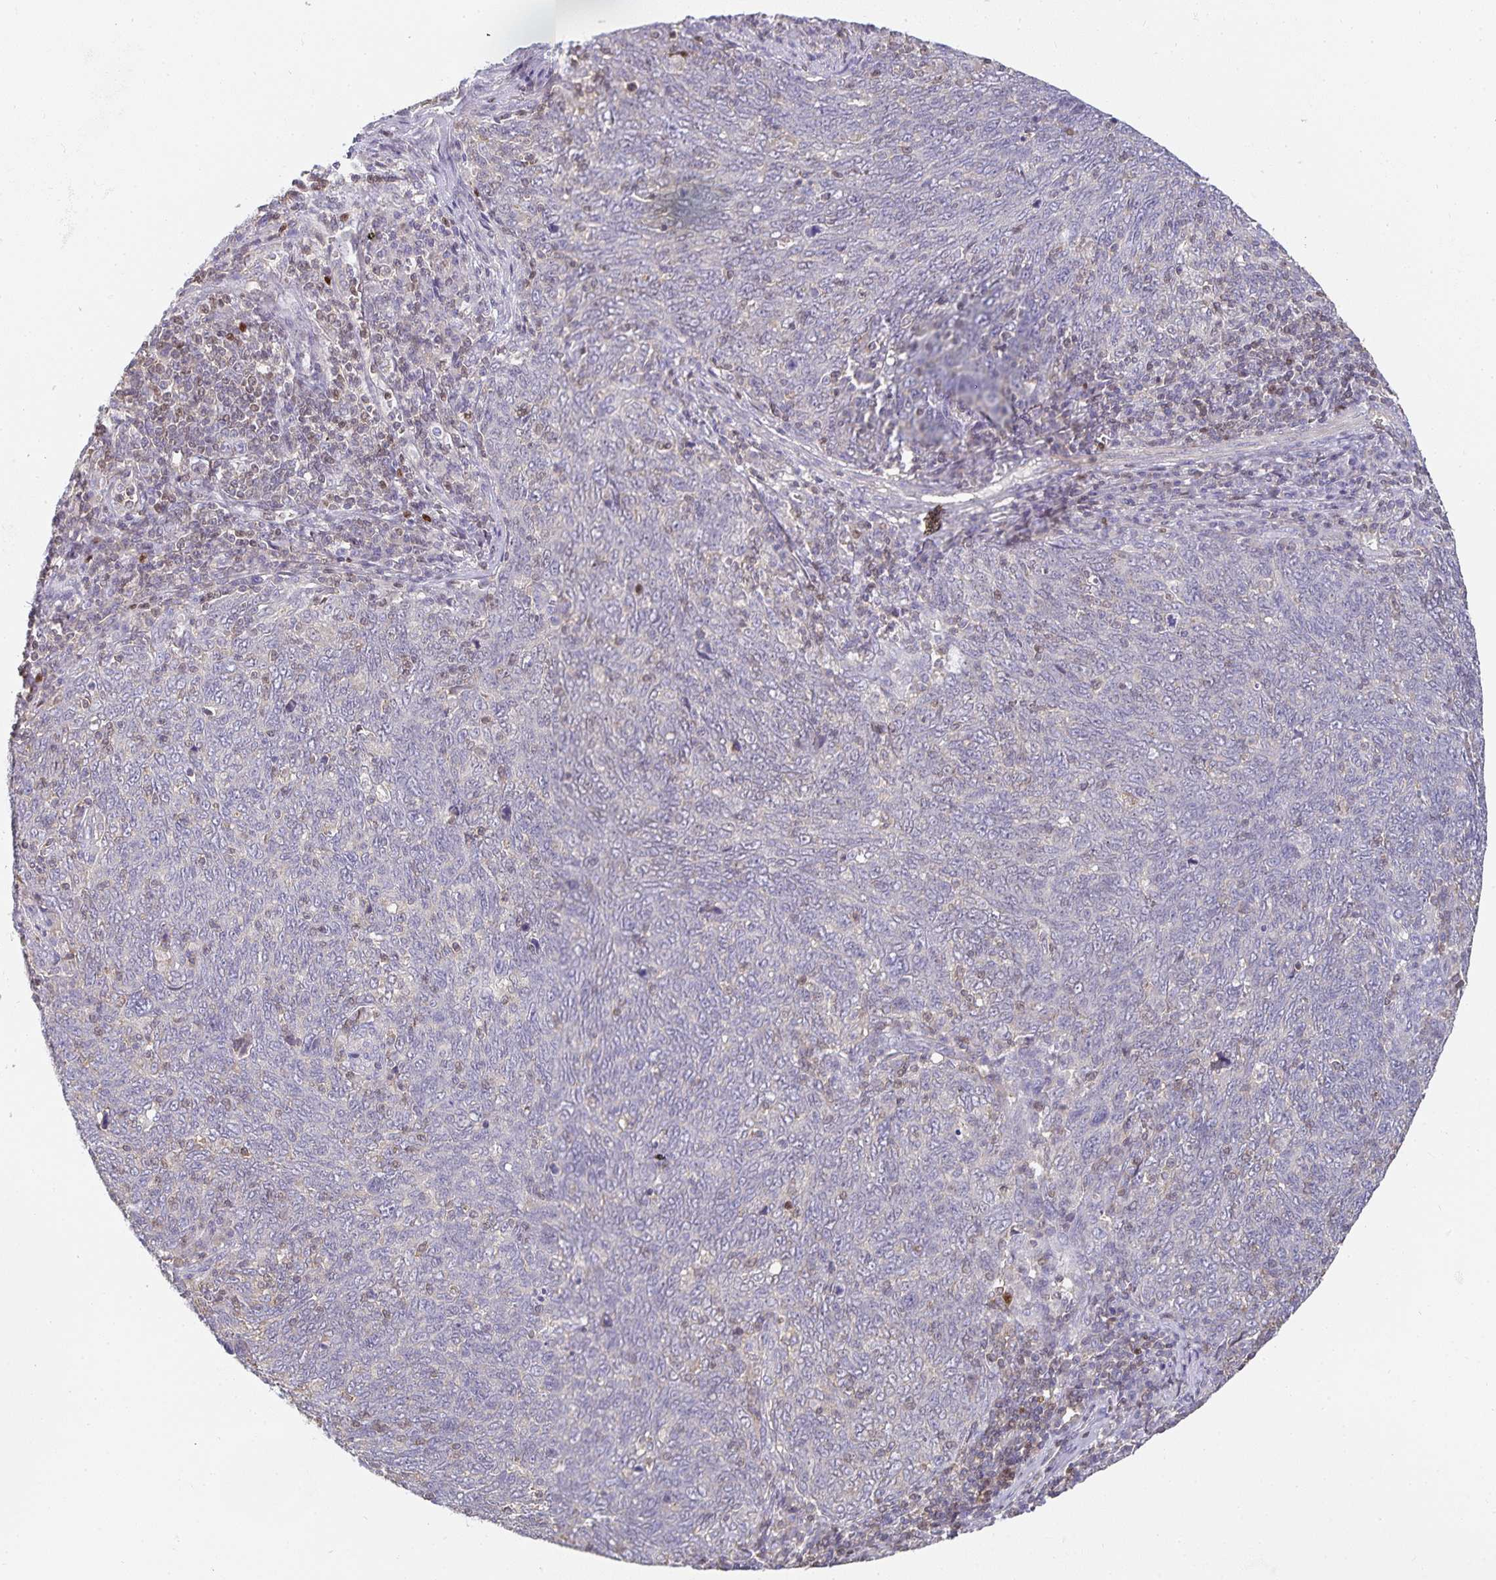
{"staining": {"intensity": "negative", "quantity": "none", "location": "none"}, "tissue": "lung cancer", "cell_type": "Tumor cells", "image_type": "cancer", "snomed": [{"axis": "morphology", "description": "Squamous cell carcinoma, NOS"}, {"axis": "topography", "description": "Lung"}], "caption": "DAB immunohistochemical staining of lung cancer (squamous cell carcinoma) reveals no significant expression in tumor cells. (DAB immunohistochemistry, high magnification).", "gene": "GATA3", "patient": {"sex": "female", "age": 72}}